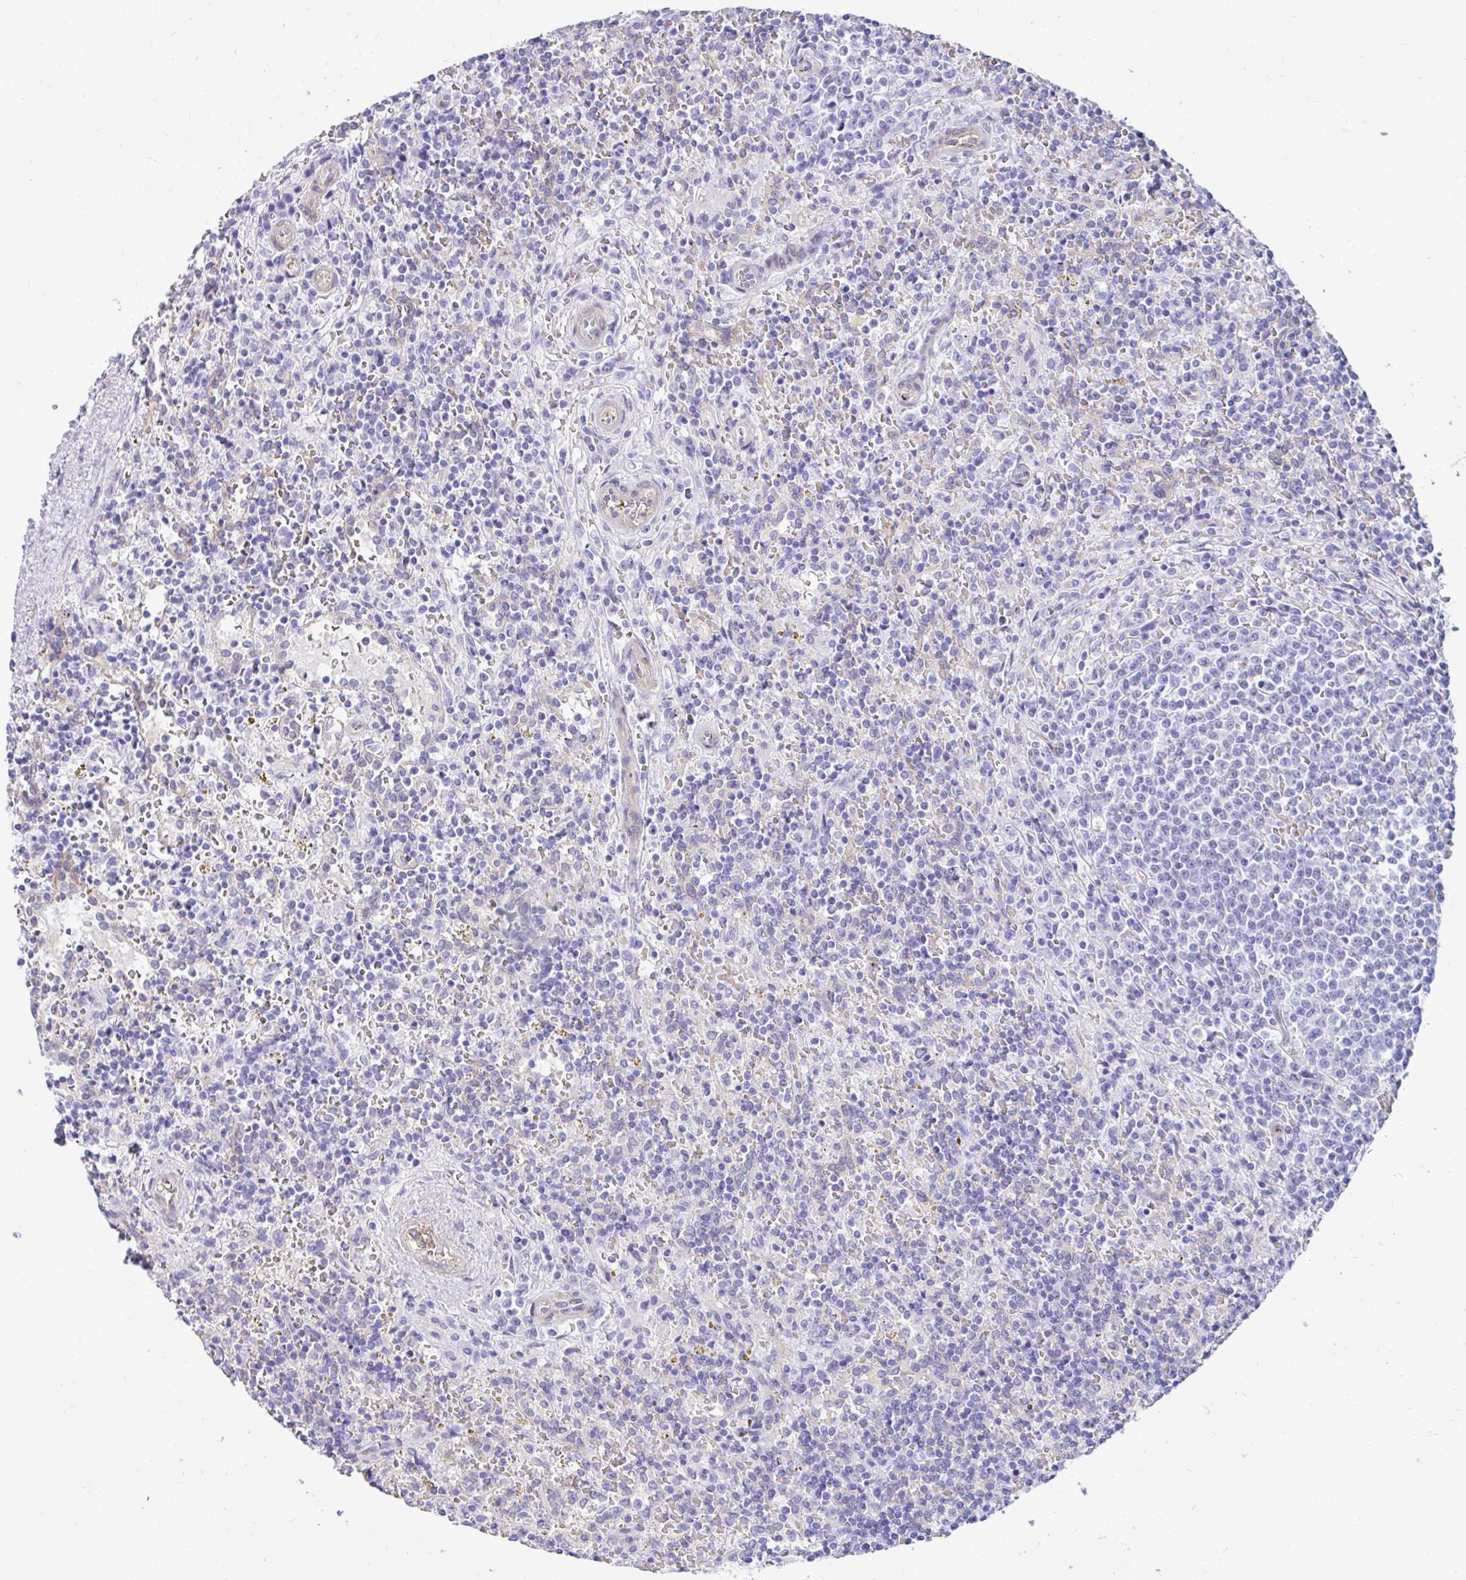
{"staining": {"intensity": "negative", "quantity": "none", "location": "none"}, "tissue": "lymphoma", "cell_type": "Tumor cells", "image_type": "cancer", "snomed": [{"axis": "morphology", "description": "Malignant lymphoma, non-Hodgkin's type, Low grade"}, {"axis": "topography", "description": "Spleen"}], "caption": "Low-grade malignant lymphoma, non-Hodgkin's type stained for a protein using immunohistochemistry (IHC) demonstrates no staining tumor cells.", "gene": "UBL3", "patient": {"sex": "male", "age": 67}}